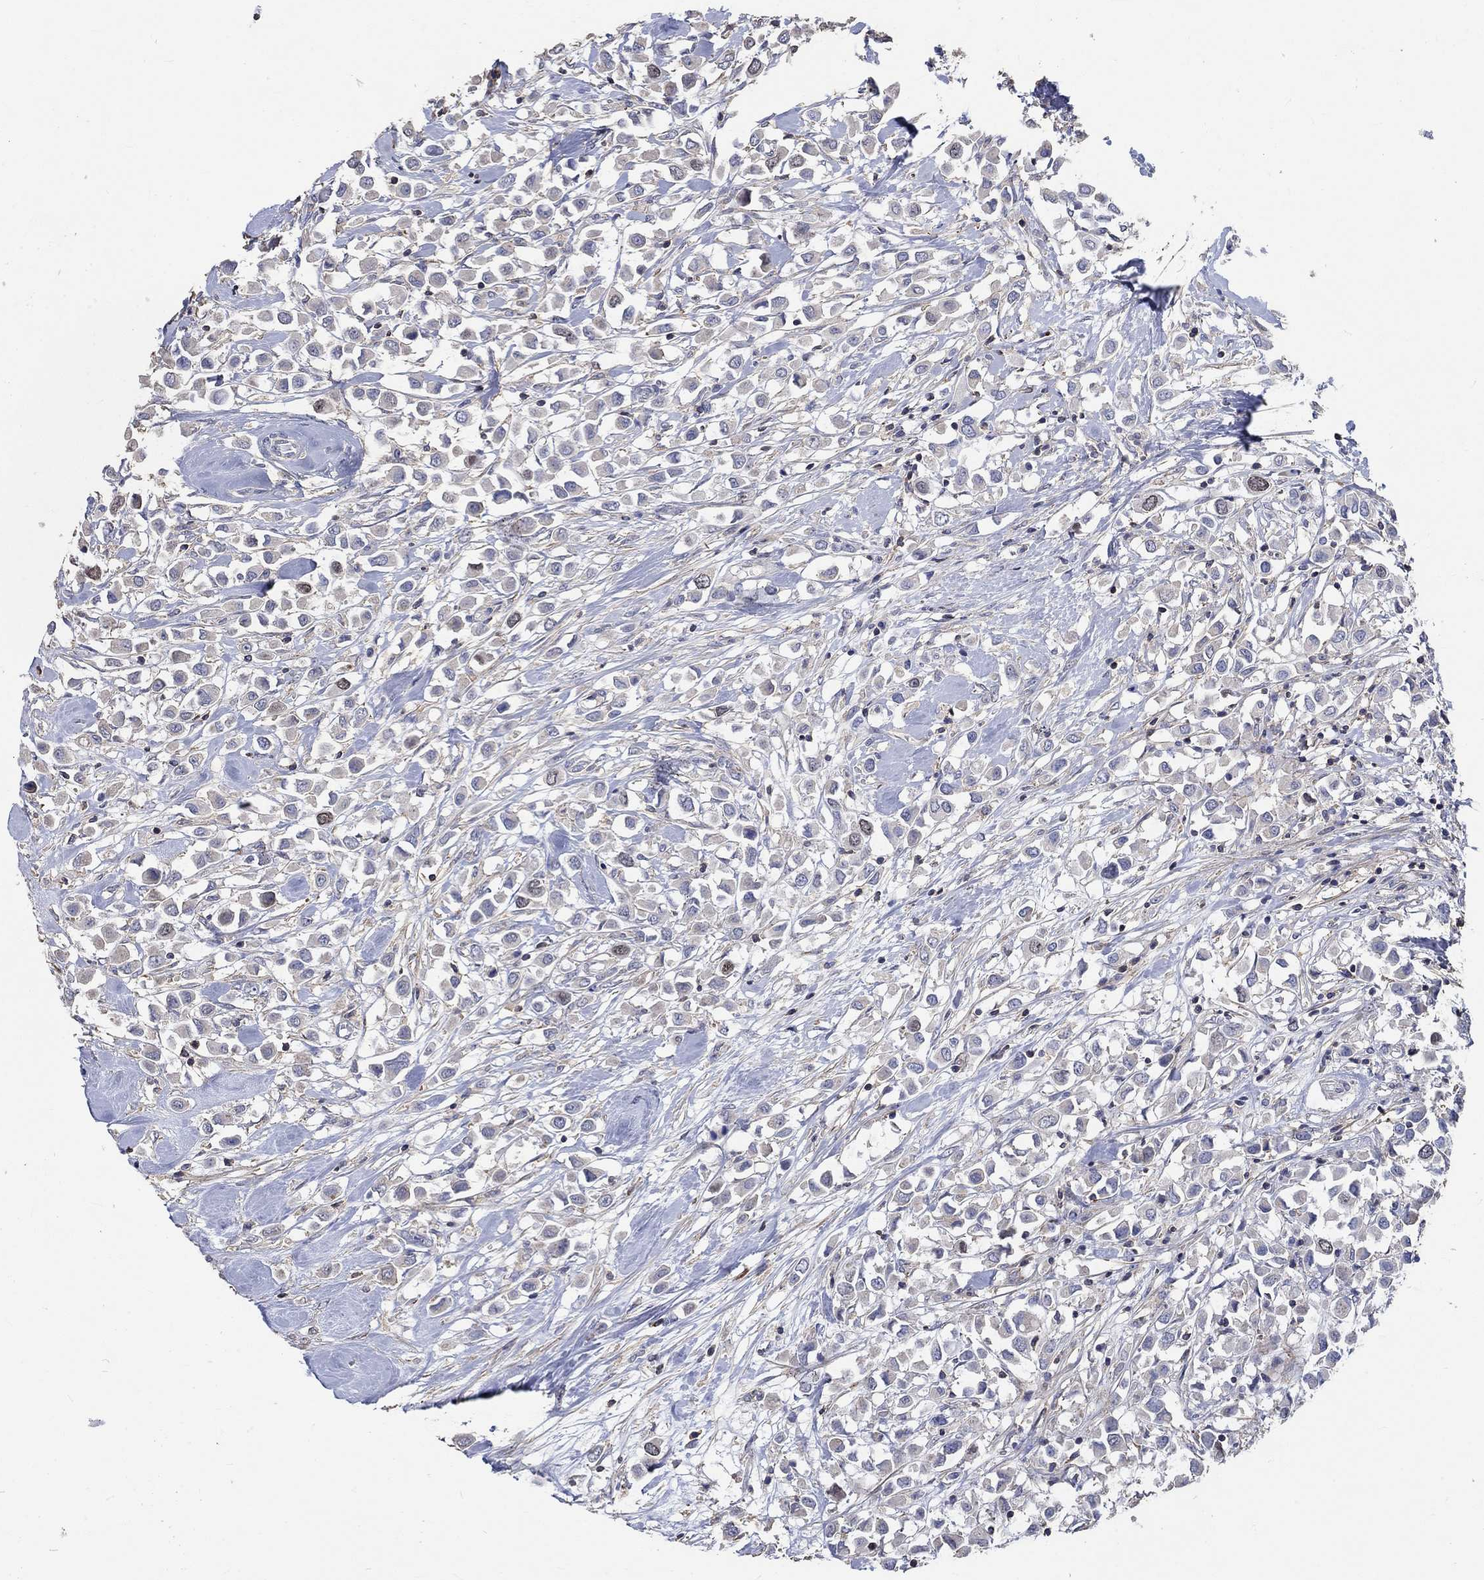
{"staining": {"intensity": "negative", "quantity": "none", "location": "none"}, "tissue": "breast cancer", "cell_type": "Tumor cells", "image_type": "cancer", "snomed": [{"axis": "morphology", "description": "Duct carcinoma"}, {"axis": "topography", "description": "Breast"}], "caption": "An IHC histopathology image of breast cancer is shown. There is no staining in tumor cells of breast cancer.", "gene": "TNFAIP8L3", "patient": {"sex": "female", "age": 61}}